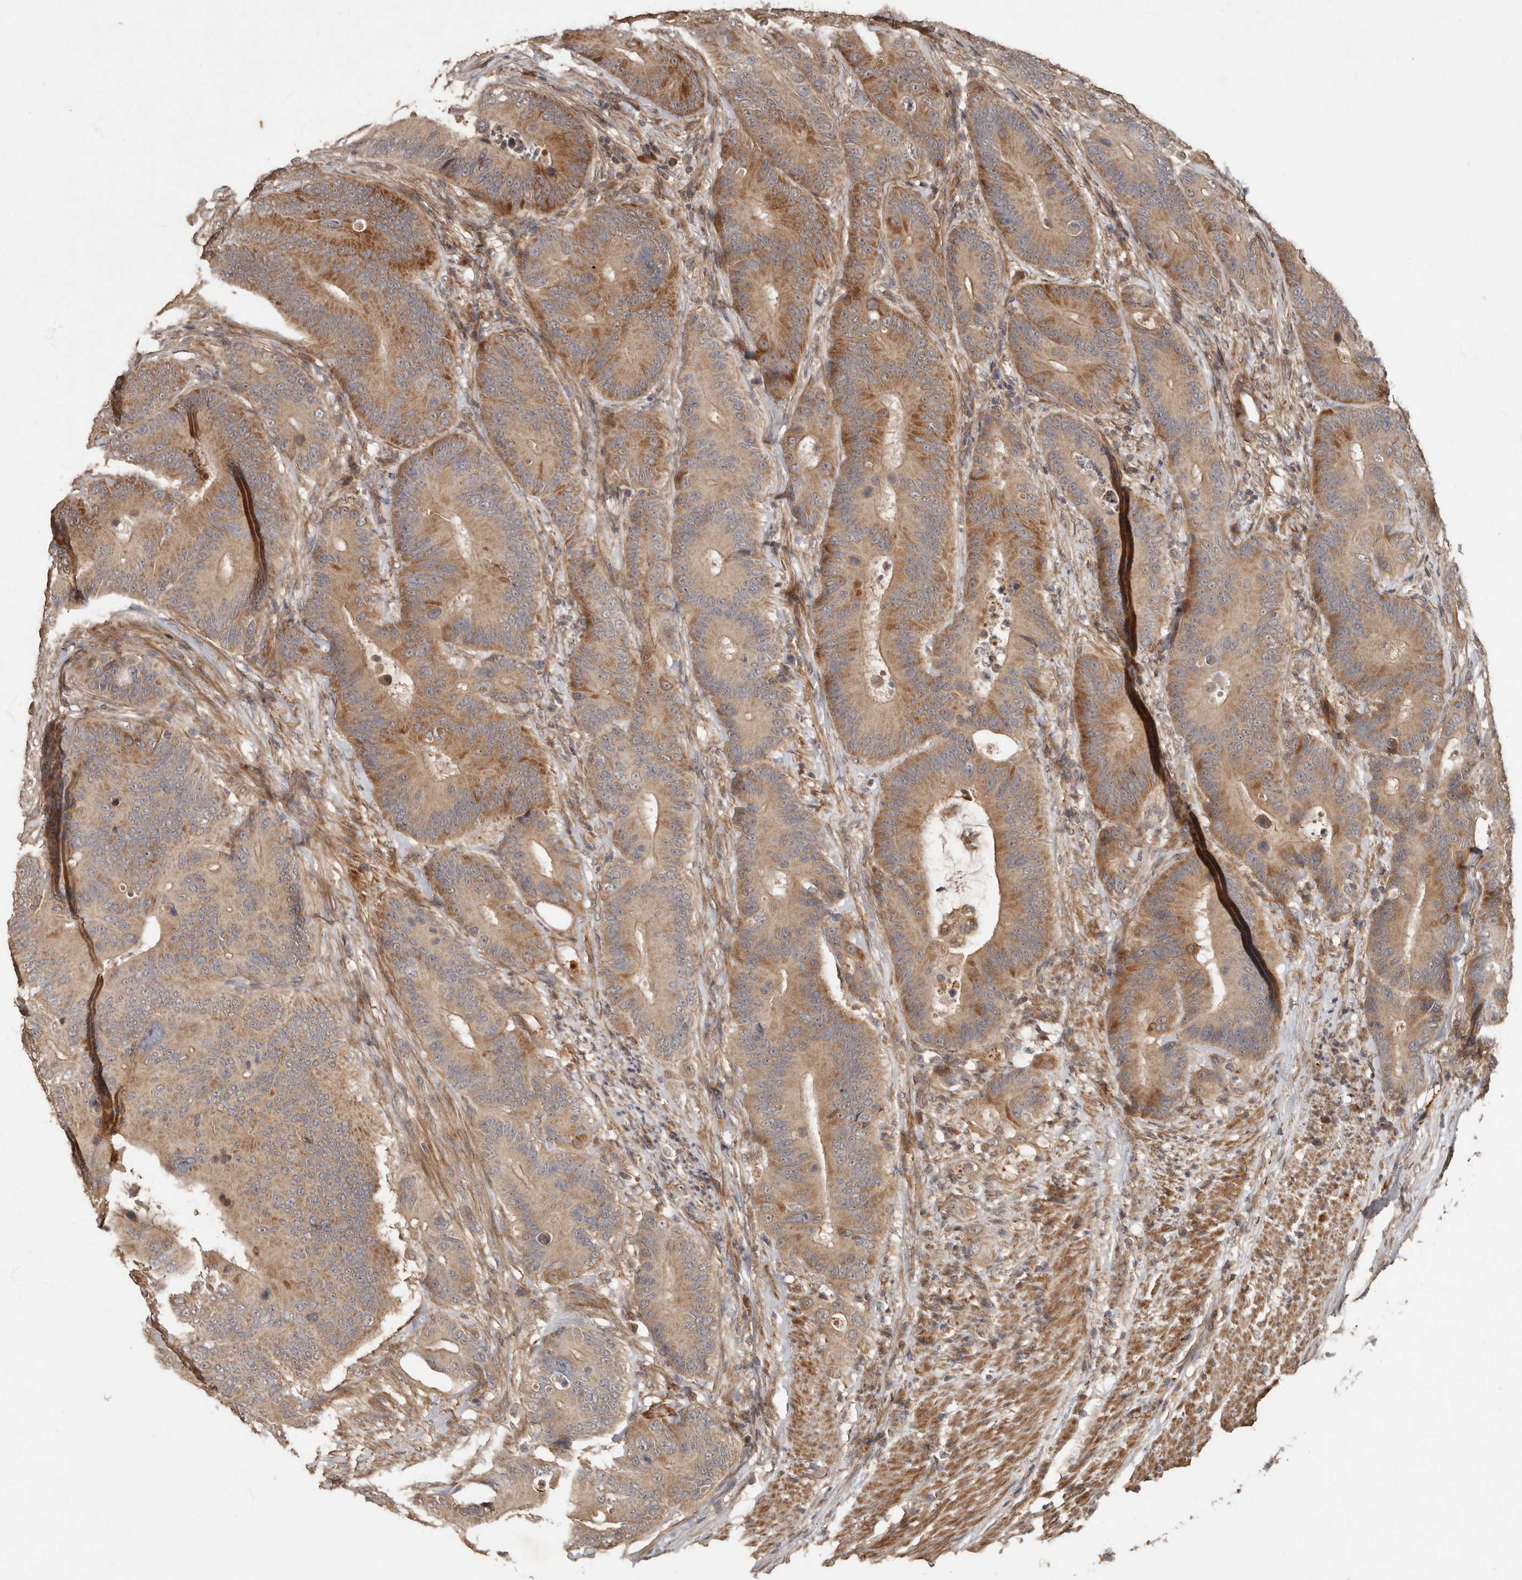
{"staining": {"intensity": "moderate", "quantity": ">75%", "location": "cytoplasmic/membranous"}, "tissue": "colorectal cancer", "cell_type": "Tumor cells", "image_type": "cancer", "snomed": [{"axis": "morphology", "description": "Adenocarcinoma, NOS"}, {"axis": "topography", "description": "Colon"}], "caption": "A brown stain highlights moderate cytoplasmic/membranous expression of a protein in human colorectal cancer (adenocarcinoma) tumor cells. The staining was performed using DAB (3,3'-diaminobenzidine), with brown indicating positive protein expression. Nuclei are stained blue with hematoxylin.", "gene": "KIF26B", "patient": {"sex": "male", "age": 83}}